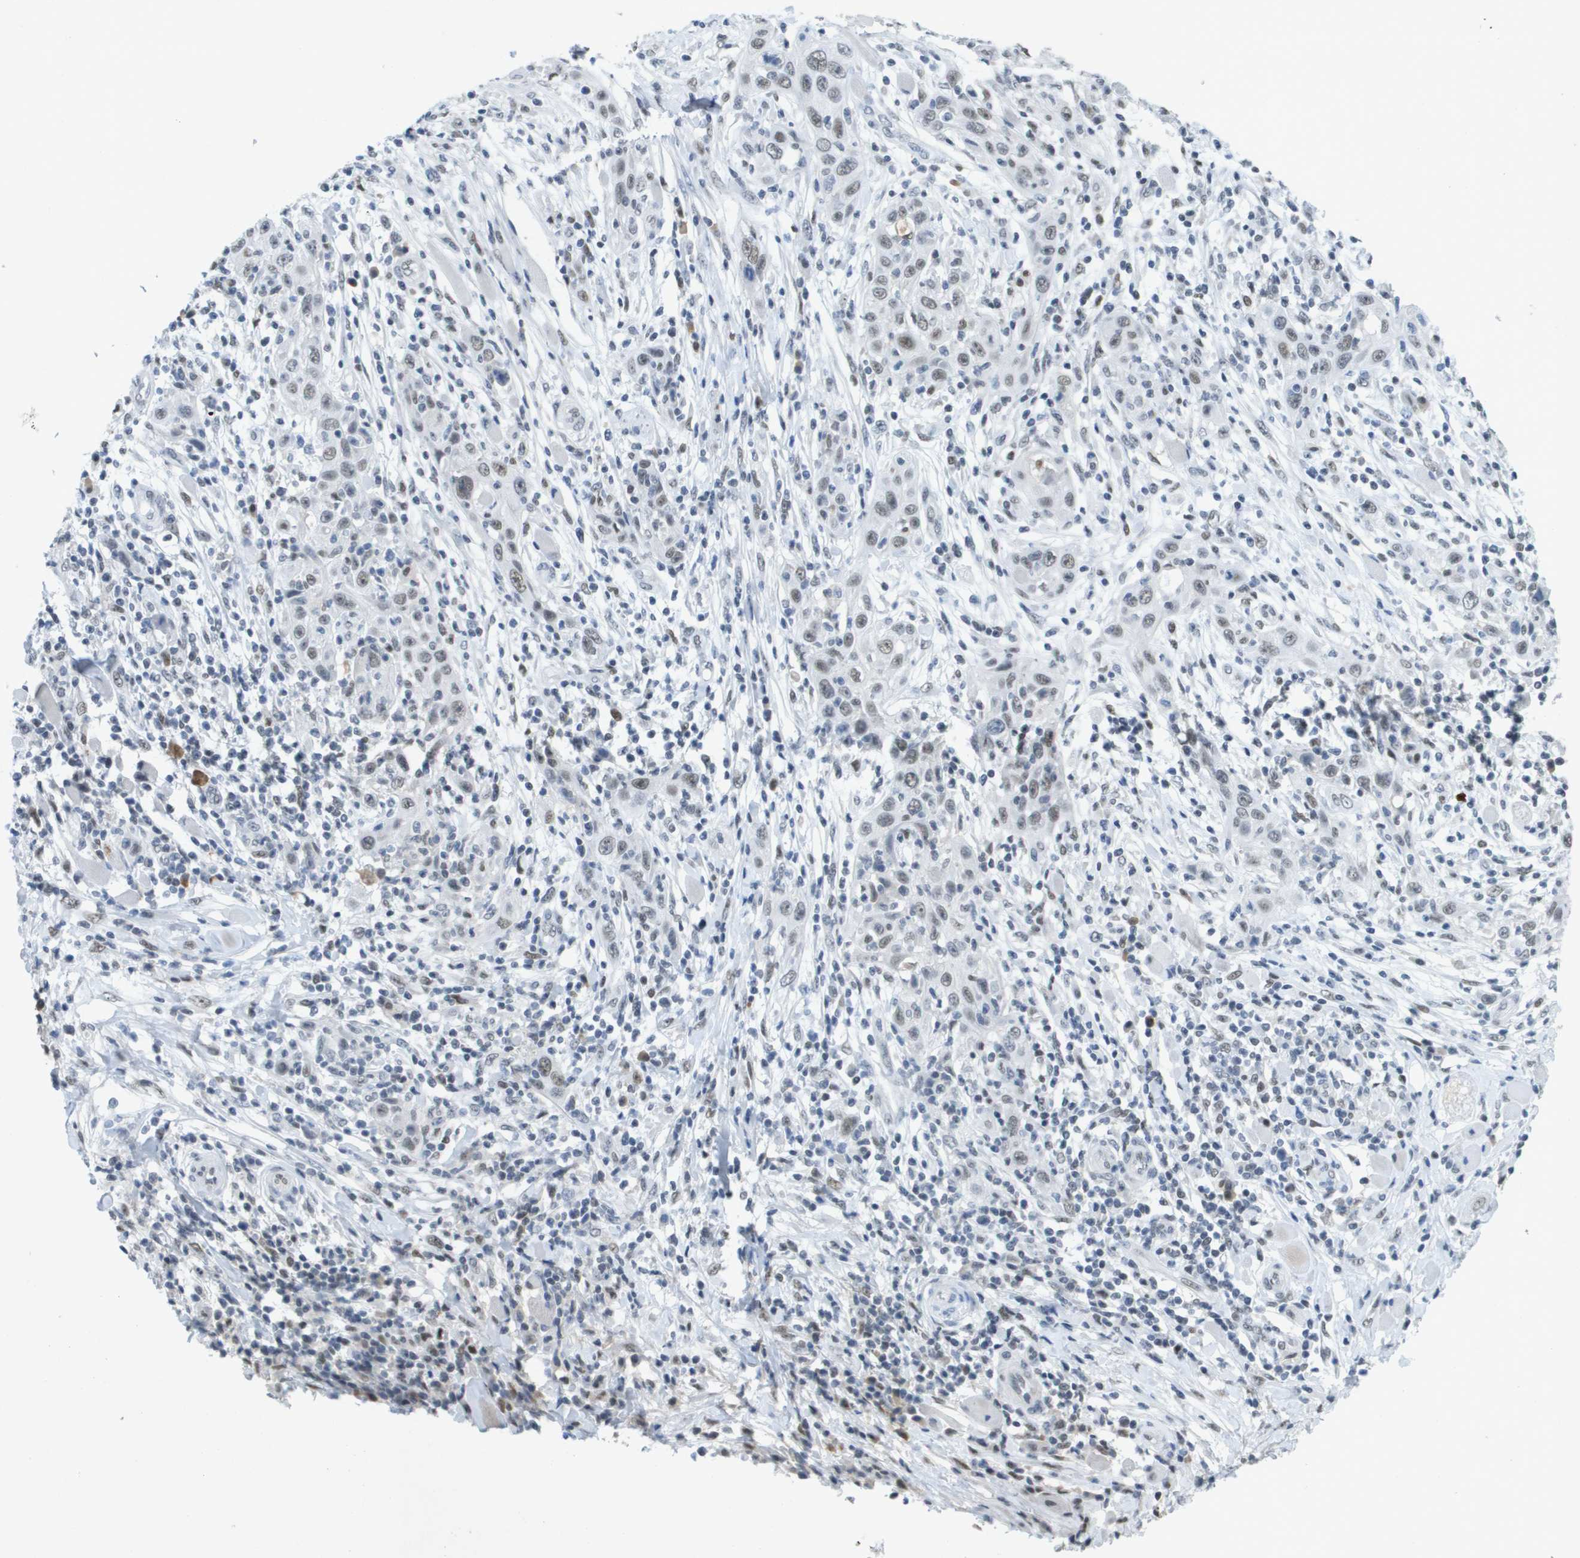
{"staining": {"intensity": "weak", "quantity": "25%-75%", "location": "nuclear"}, "tissue": "skin cancer", "cell_type": "Tumor cells", "image_type": "cancer", "snomed": [{"axis": "morphology", "description": "Squamous cell carcinoma, NOS"}, {"axis": "topography", "description": "Skin"}], "caption": "The image displays staining of squamous cell carcinoma (skin), revealing weak nuclear protein staining (brown color) within tumor cells. (Stains: DAB in brown, nuclei in blue, Microscopy: brightfield microscopy at high magnification).", "gene": "TP53RK", "patient": {"sex": "female", "age": 88}}